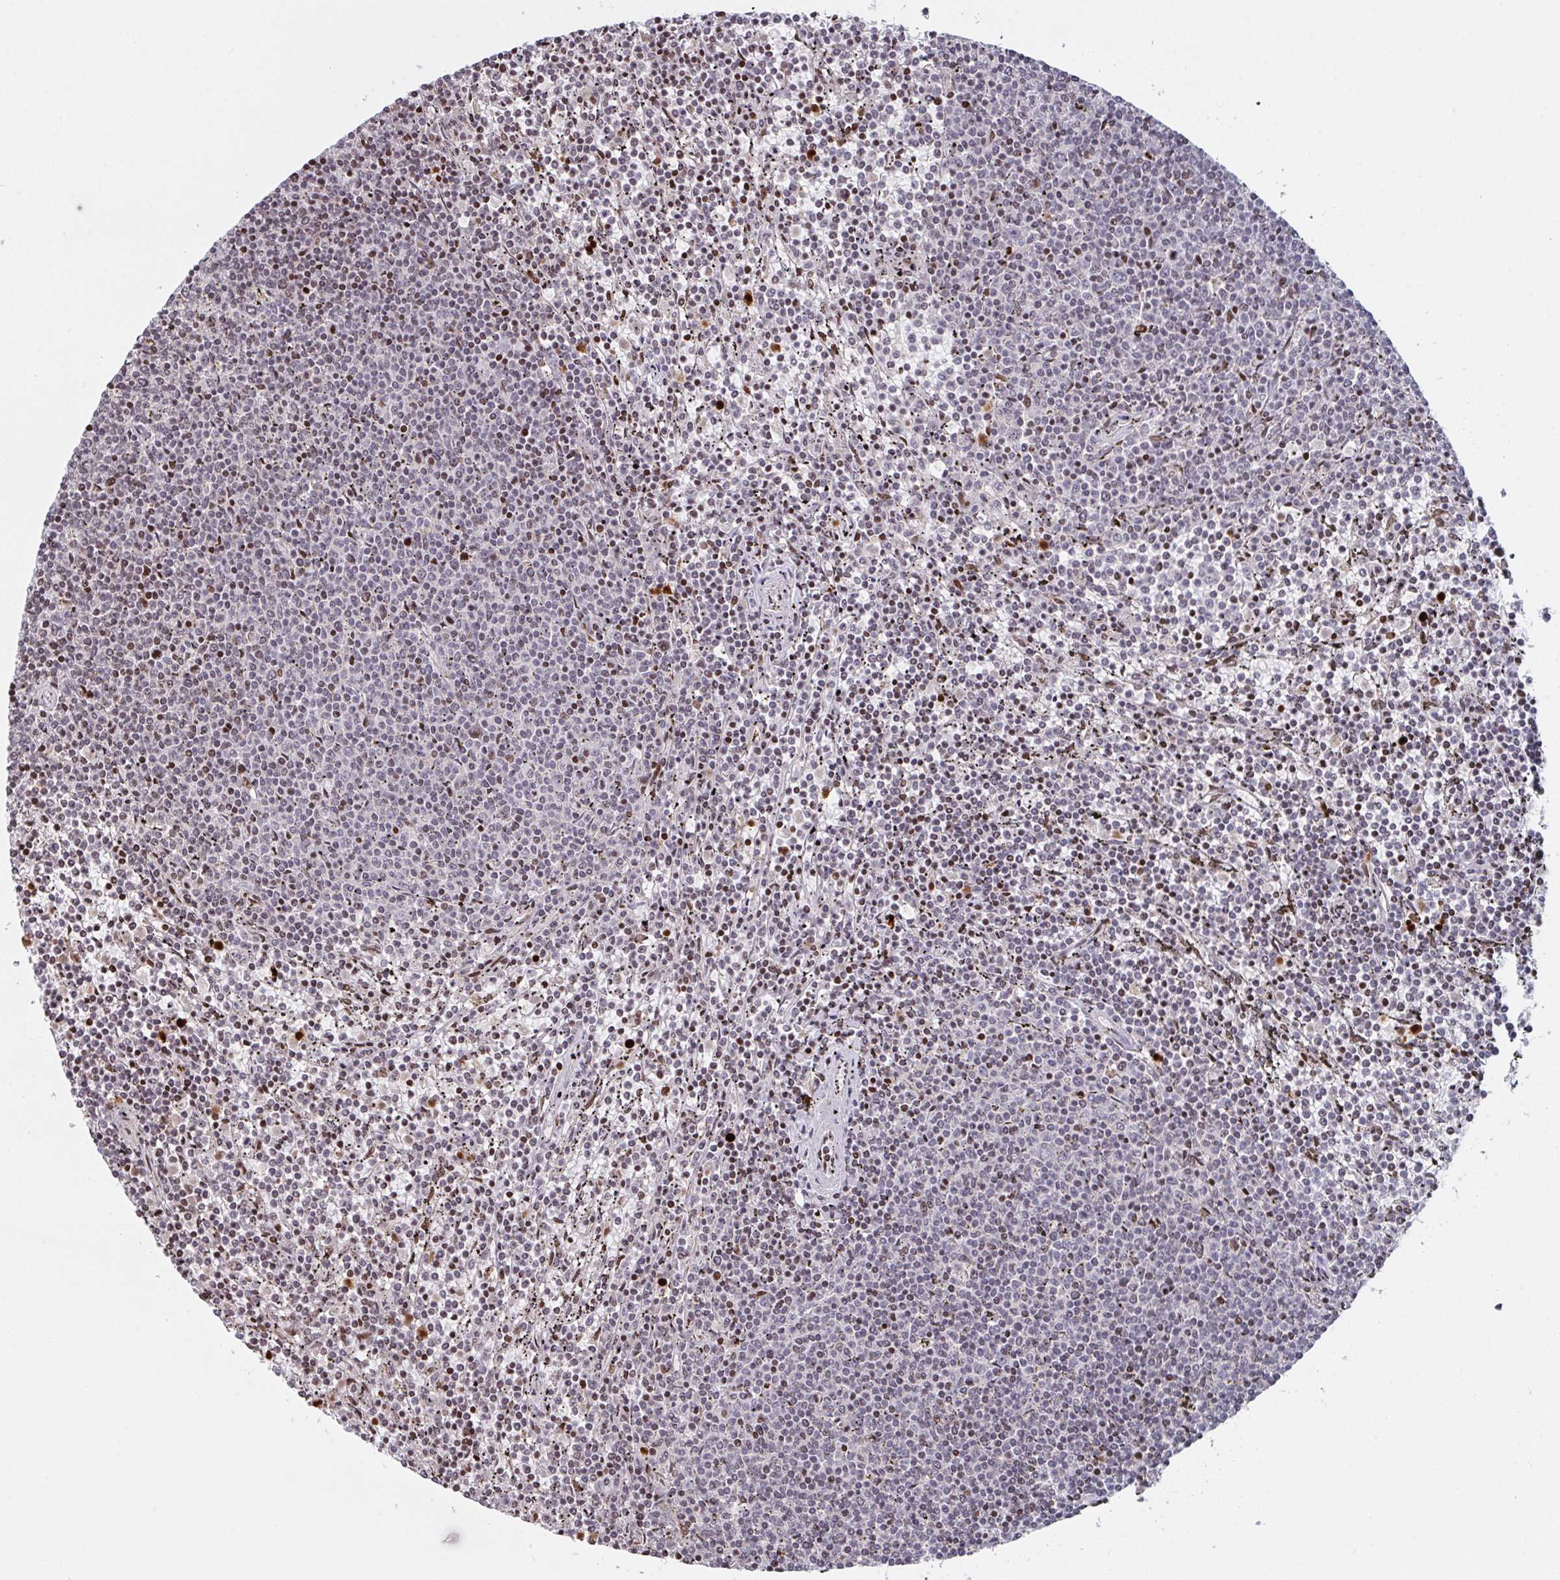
{"staining": {"intensity": "moderate", "quantity": "<25%", "location": "nuclear"}, "tissue": "lymphoma", "cell_type": "Tumor cells", "image_type": "cancer", "snomed": [{"axis": "morphology", "description": "Malignant lymphoma, non-Hodgkin's type, Low grade"}, {"axis": "topography", "description": "Spleen"}], "caption": "High-magnification brightfield microscopy of low-grade malignant lymphoma, non-Hodgkin's type stained with DAB (3,3'-diaminobenzidine) (brown) and counterstained with hematoxylin (blue). tumor cells exhibit moderate nuclear positivity is seen in about<25% of cells.", "gene": "PCDHB8", "patient": {"sex": "female", "age": 50}}